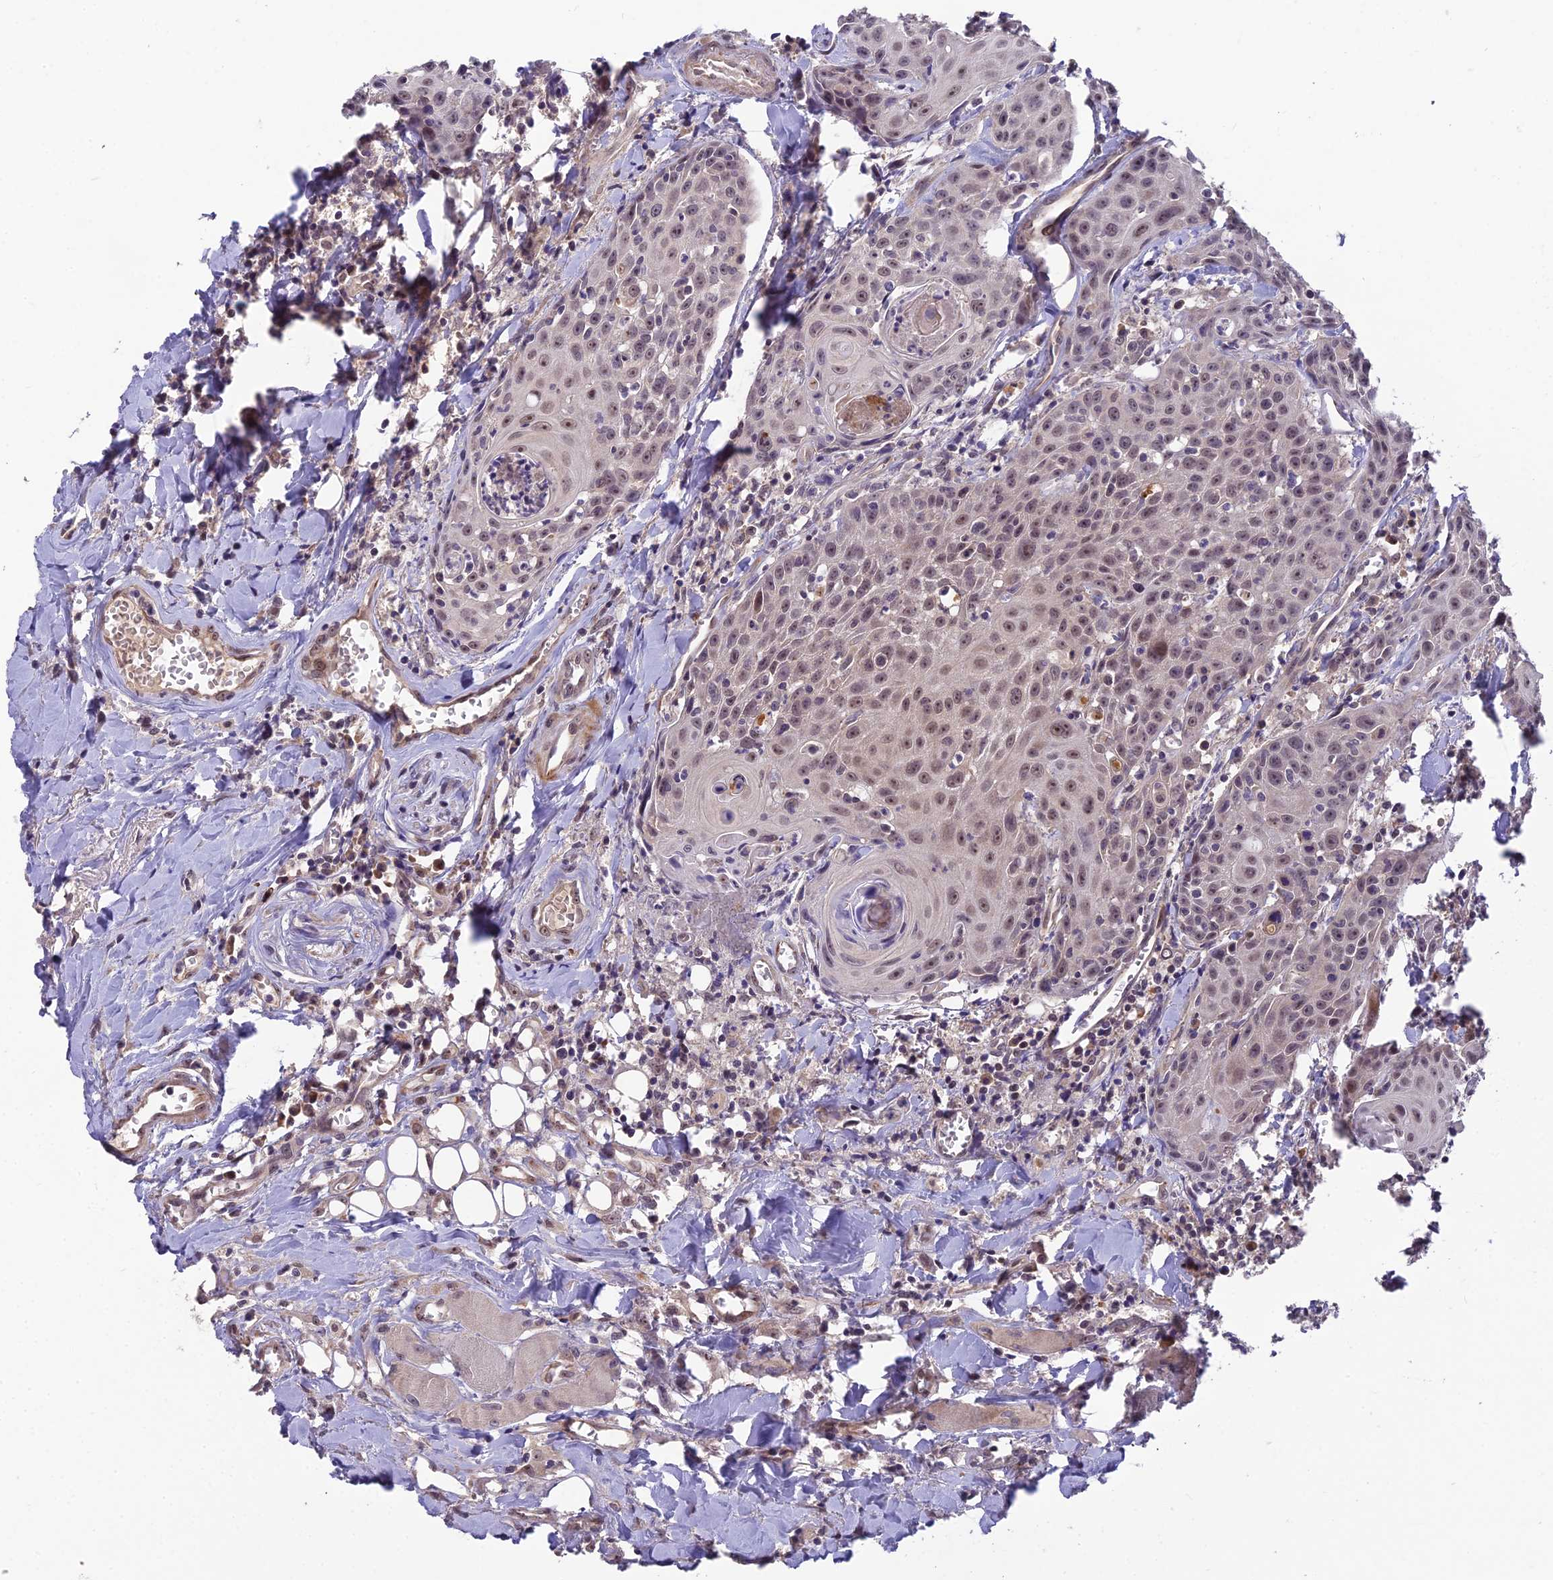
{"staining": {"intensity": "weak", "quantity": ">75%", "location": "nuclear"}, "tissue": "head and neck cancer", "cell_type": "Tumor cells", "image_type": "cancer", "snomed": [{"axis": "morphology", "description": "Squamous cell carcinoma, NOS"}, {"axis": "topography", "description": "Oral tissue"}, {"axis": "topography", "description": "Head-Neck"}], "caption": "This image shows IHC staining of human head and neck squamous cell carcinoma, with low weak nuclear expression in about >75% of tumor cells.", "gene": "ZNF333", "patient": {"sex": "female", "age": 82}}